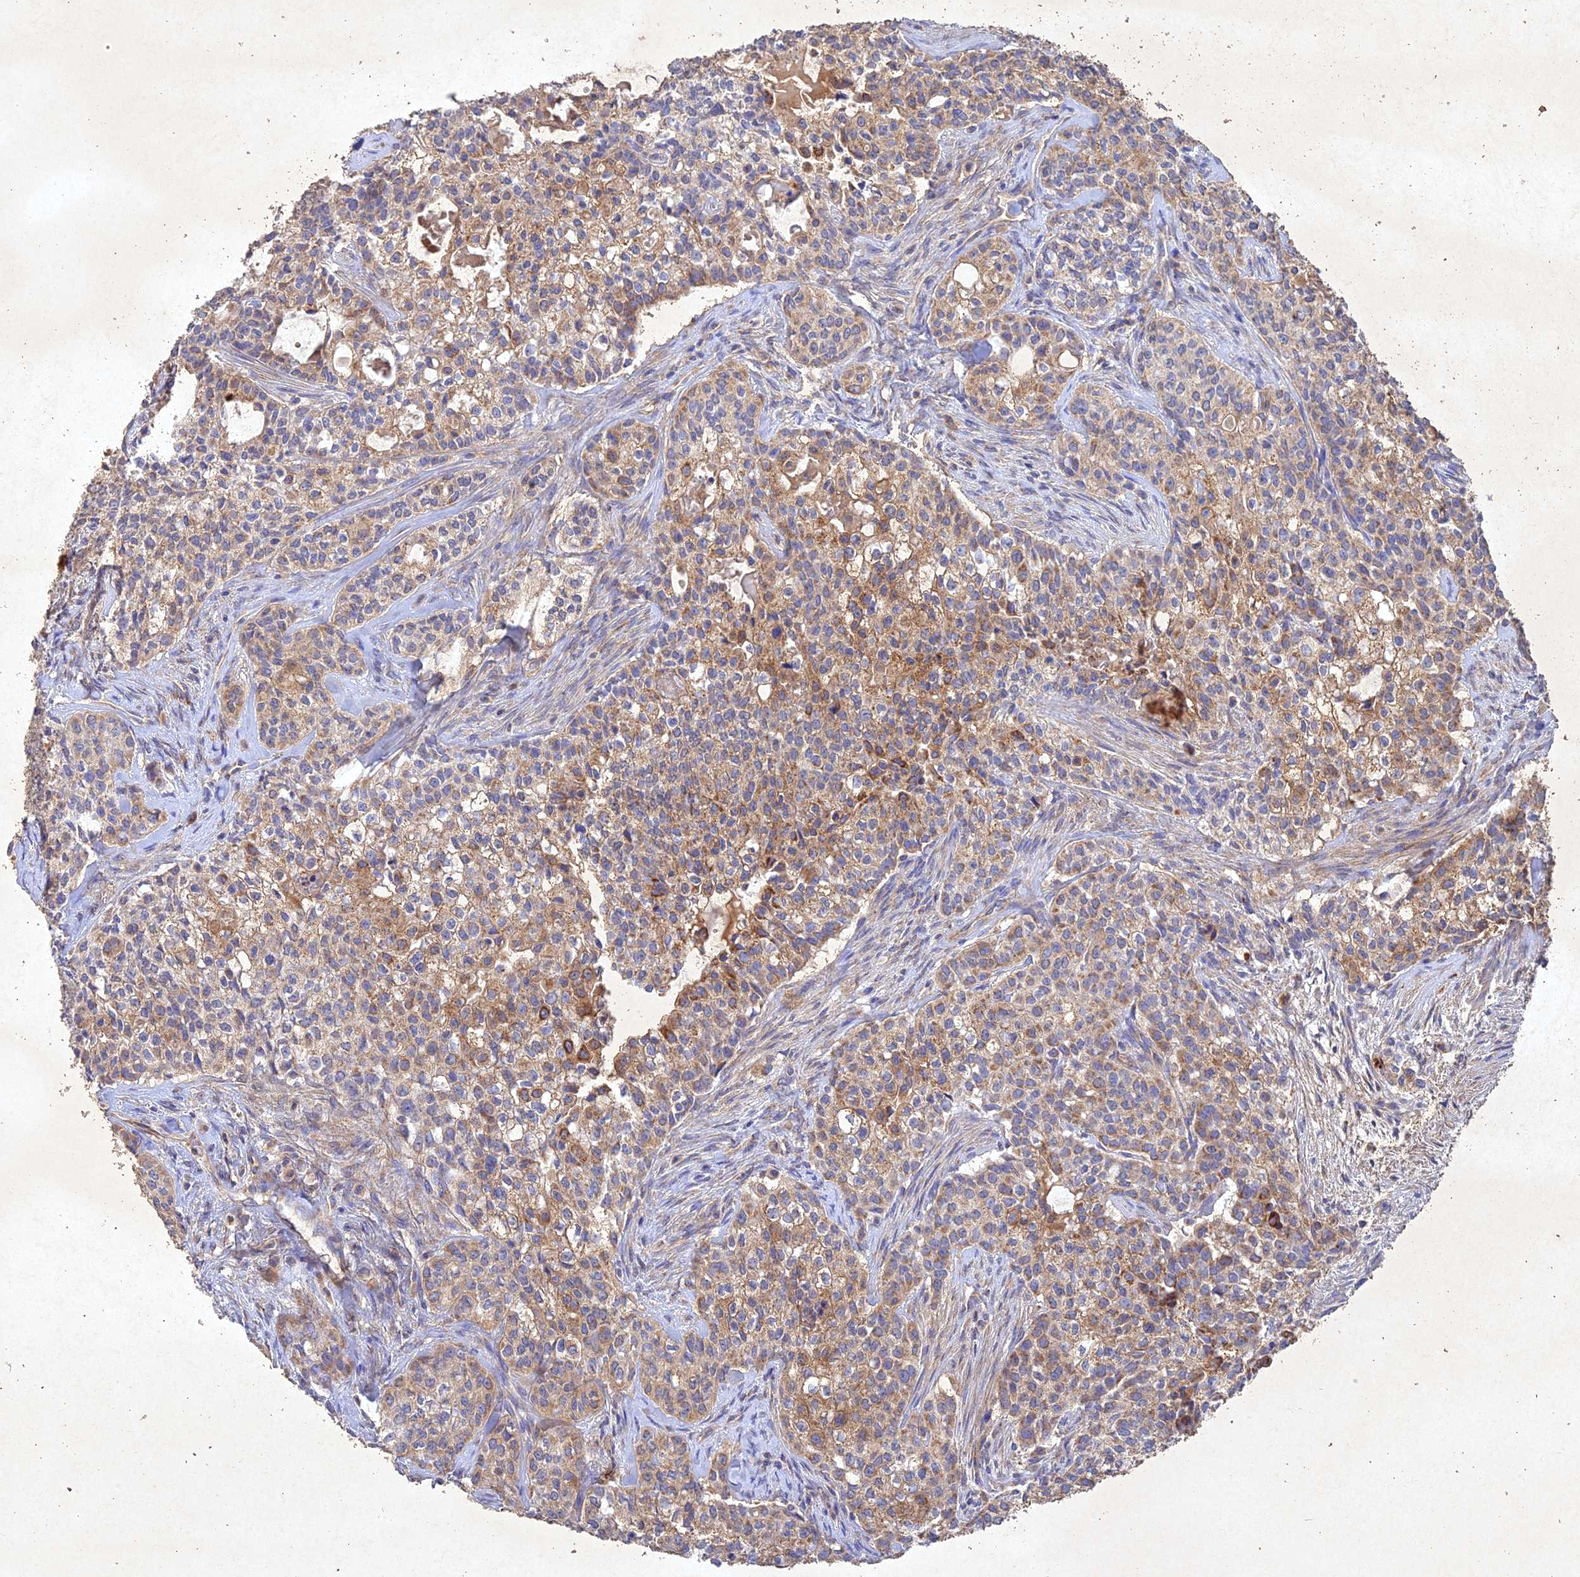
{"staining": {"intensity": "moderate", "quantity": ">75%", "location": "cytoplasmic/membranous"}, "tissue": "head and neck cancer", "cell_type": "Tumor cells", "image_type": "cancer", "snomed": [{"axis": "morphology", "description": "Adenocarcinoma, NOS"}, {"axis": "topography", "description": "Head-Neck"}], "caption": "Head and neck cancer (adenocarcinoma) stained with a brown dye reveals moderate cytoplasmic/membranous positive positivity in about >75% of tumor cells.", "gene": "NDUFV1", "patient": {"sex": "male", "age": 81}}